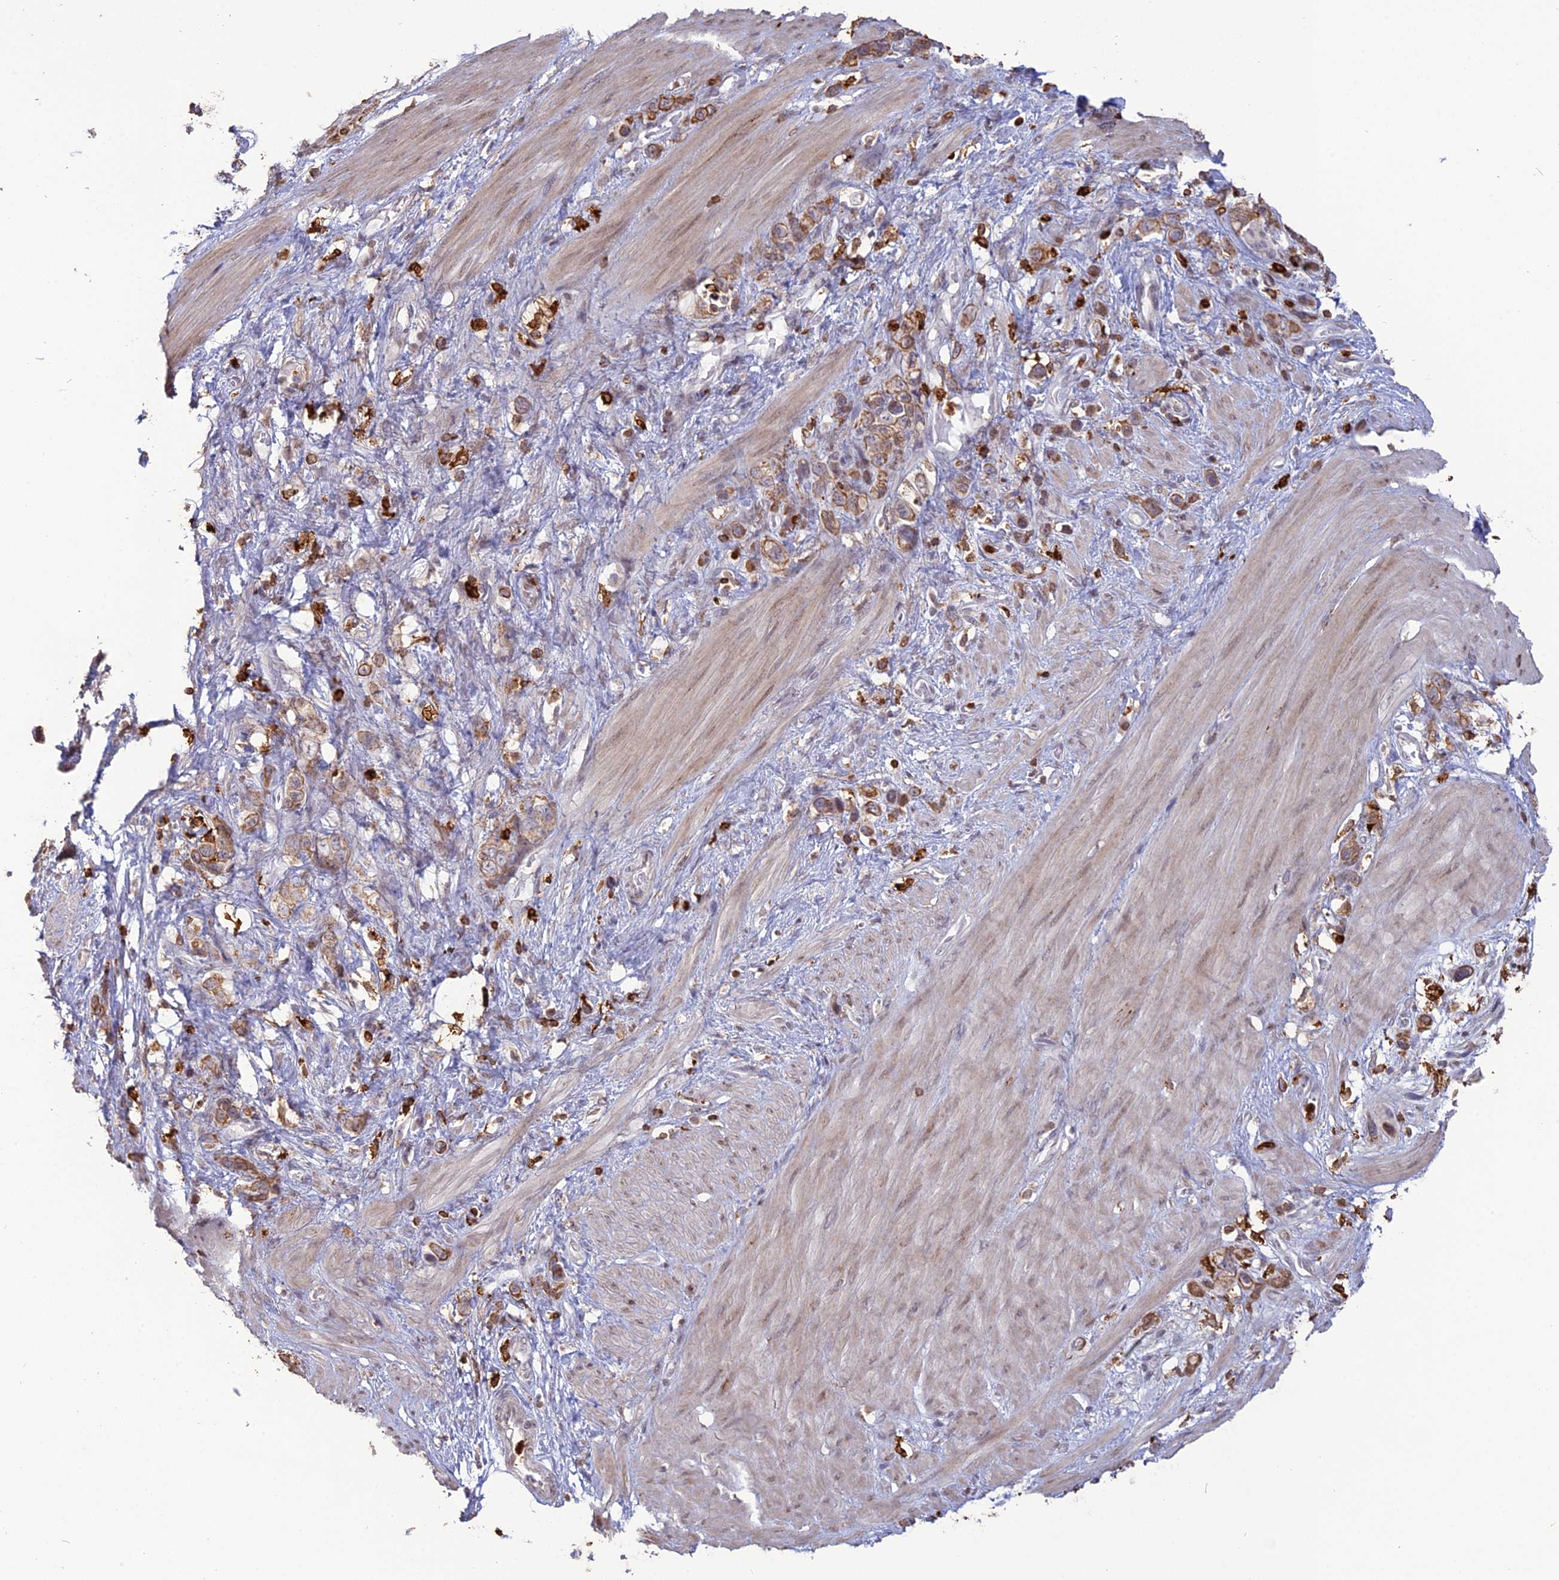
{"staining": {"intensity": "moderate", "quantity": ">75%", "location": "cytoplasmic/membranous"}, "tissue": "stomach cancer", "cell_type": "Tumor cells", "image_type": "cancer", "snomed": [{"axis": "morphology", "description": "Adenocarcinoma, NOS"}, {"axis": "morphology", "description": "Adenocarcinoma, High grade"}, {"axis": "topography", "description": "Stomach, upper"}, {"axis": "topography", "description": "Stomach, lower"}], "caption": "This is a photomicrograph of immunohistochemistry (IHC) staining of stomach high-grade adenocarcinoma, which shows moderate positivity in the cytoplasmic/membranous of tumor cells.", "gene": "APOBR", "patient": {"sex": "female", "age": 65}}